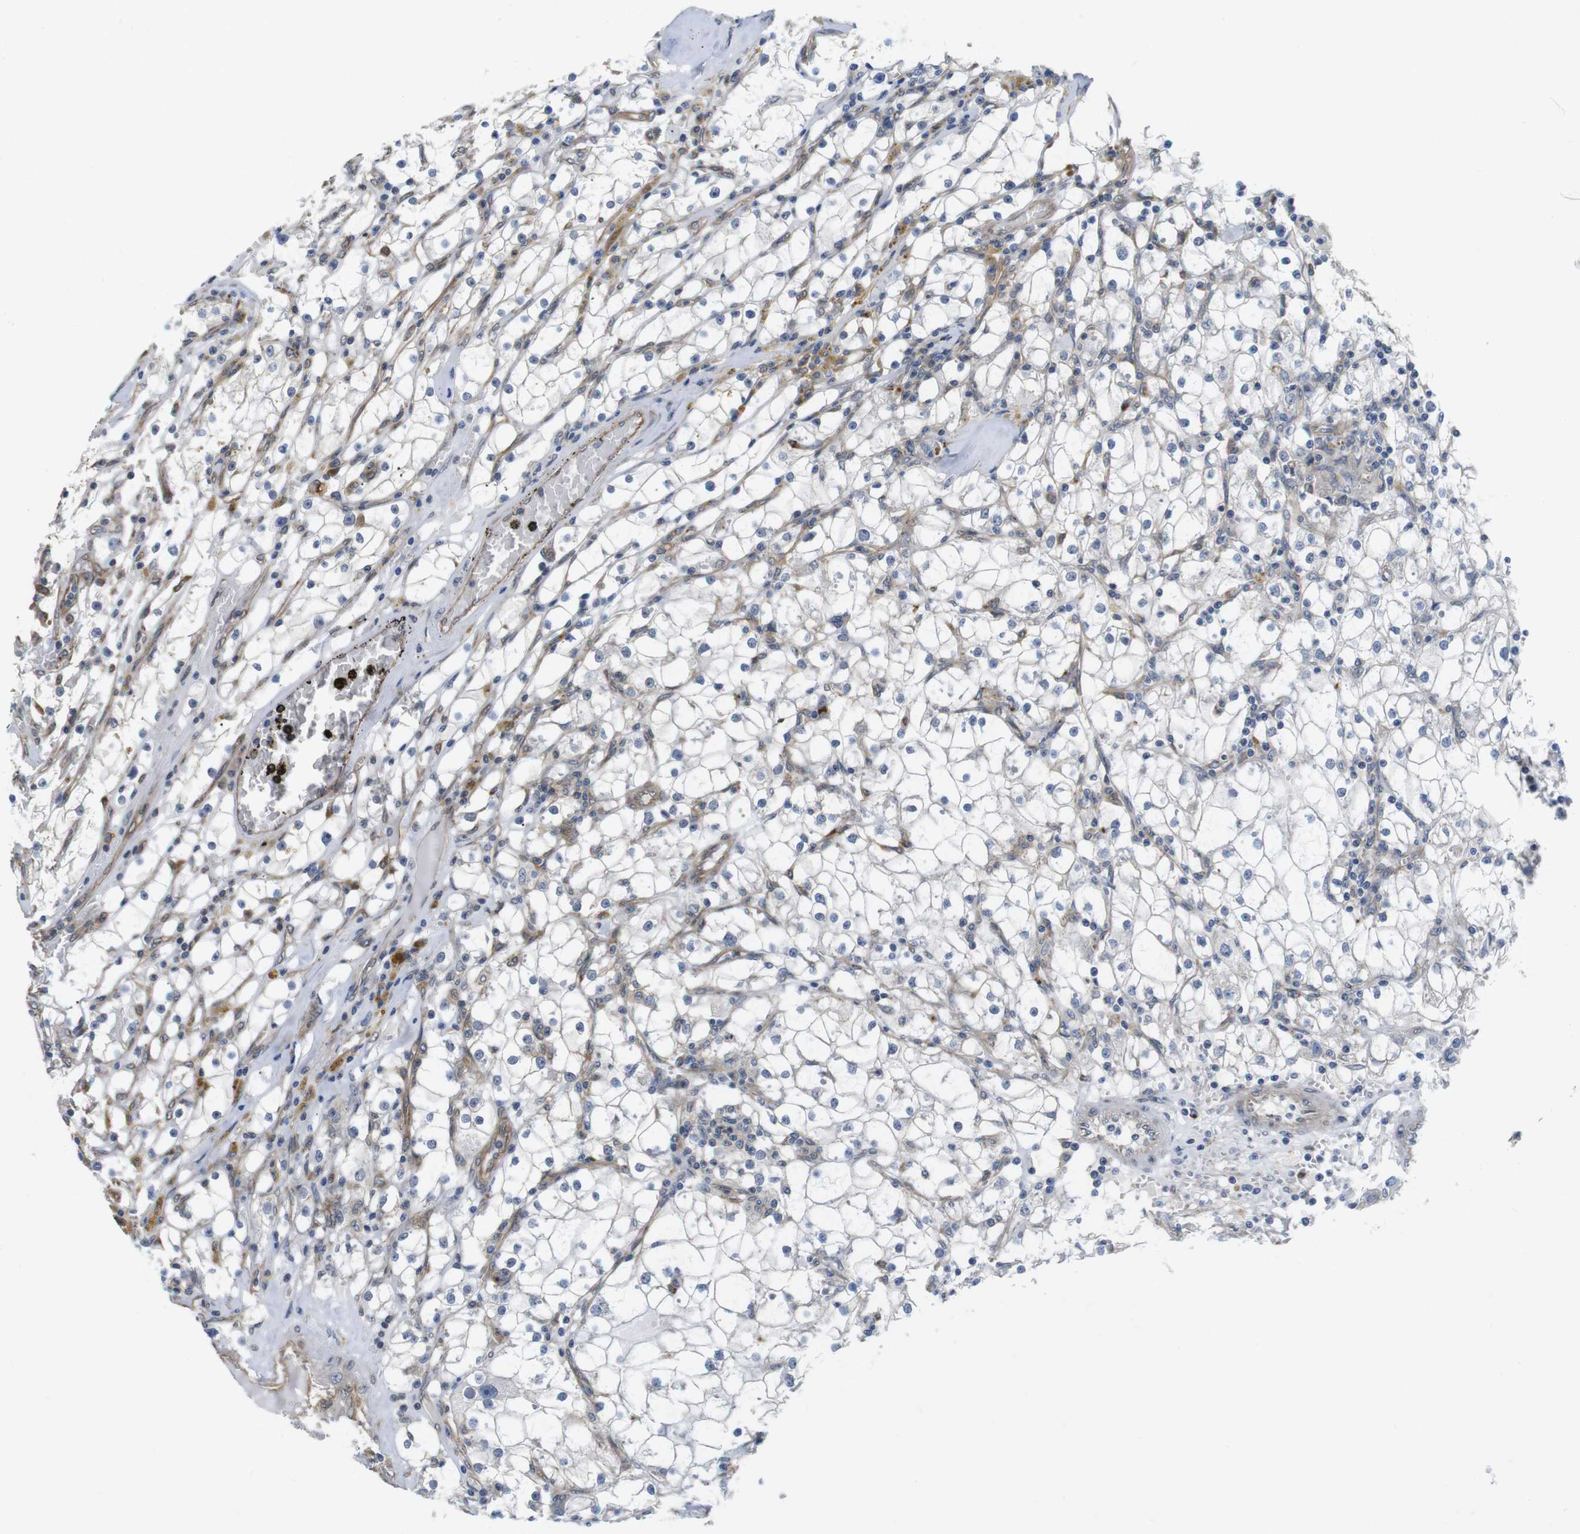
{"staining": {"intensity": "negative", "quantity": "none", "location": "none"}, "tissue": "renal cancer", "cell_type": "Tumor cells", "image_type": "cancer", "snomed": [{"axis": "morphology", "description": "Adenocarcinoma, NOS"}, {"axis": "topography", "description": "Kidney"}], "caption": "DAB immunohistochemical staining of adenocarcinoma (renal) exhibits no significant positivity in tumor cells.", "gene": "ZDHHC5", "patient": {"sex": "male", "age": 56}}